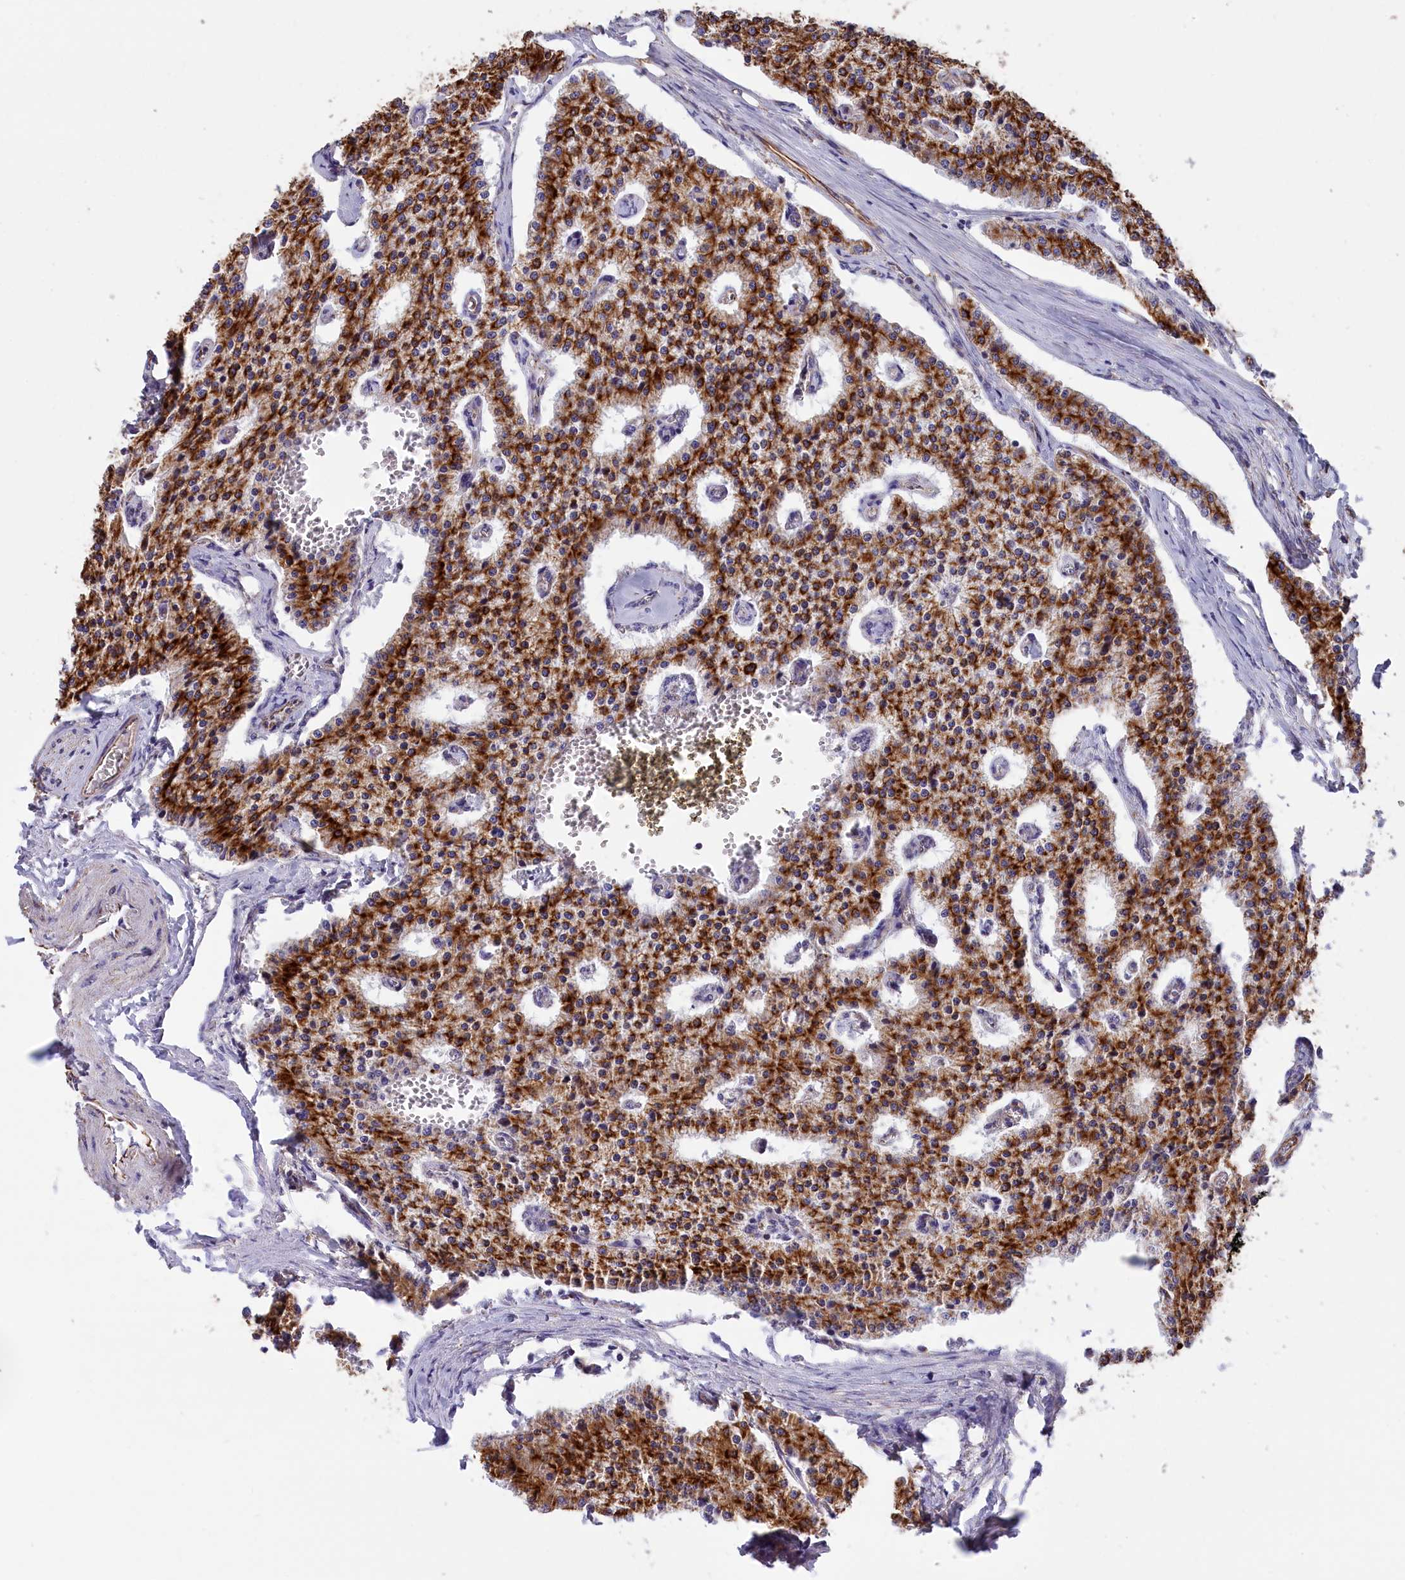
{"staining": {"intensity": "strong", "quantity": ">75%", "location": "cytoplasmic/membranous"}, "tissue": "carcinoid", "cell_type": "Tumor cells", "image_type": "cancer", "snomed": [{"axis": "morphology", "description": "Carcinoid, malignant, NOS"}, {"axis": "topography", "description": "Colon"}], "caption": "DAB (3,3'-diaminobenzidine) immunohistochemical staining of carcinoid (malignant) shows strong cytoplasmic/membranous protein positivity in approximately >75% of tumor cells.", "gene": "GATB", "patient": {"sex": "female", "age": 52}}